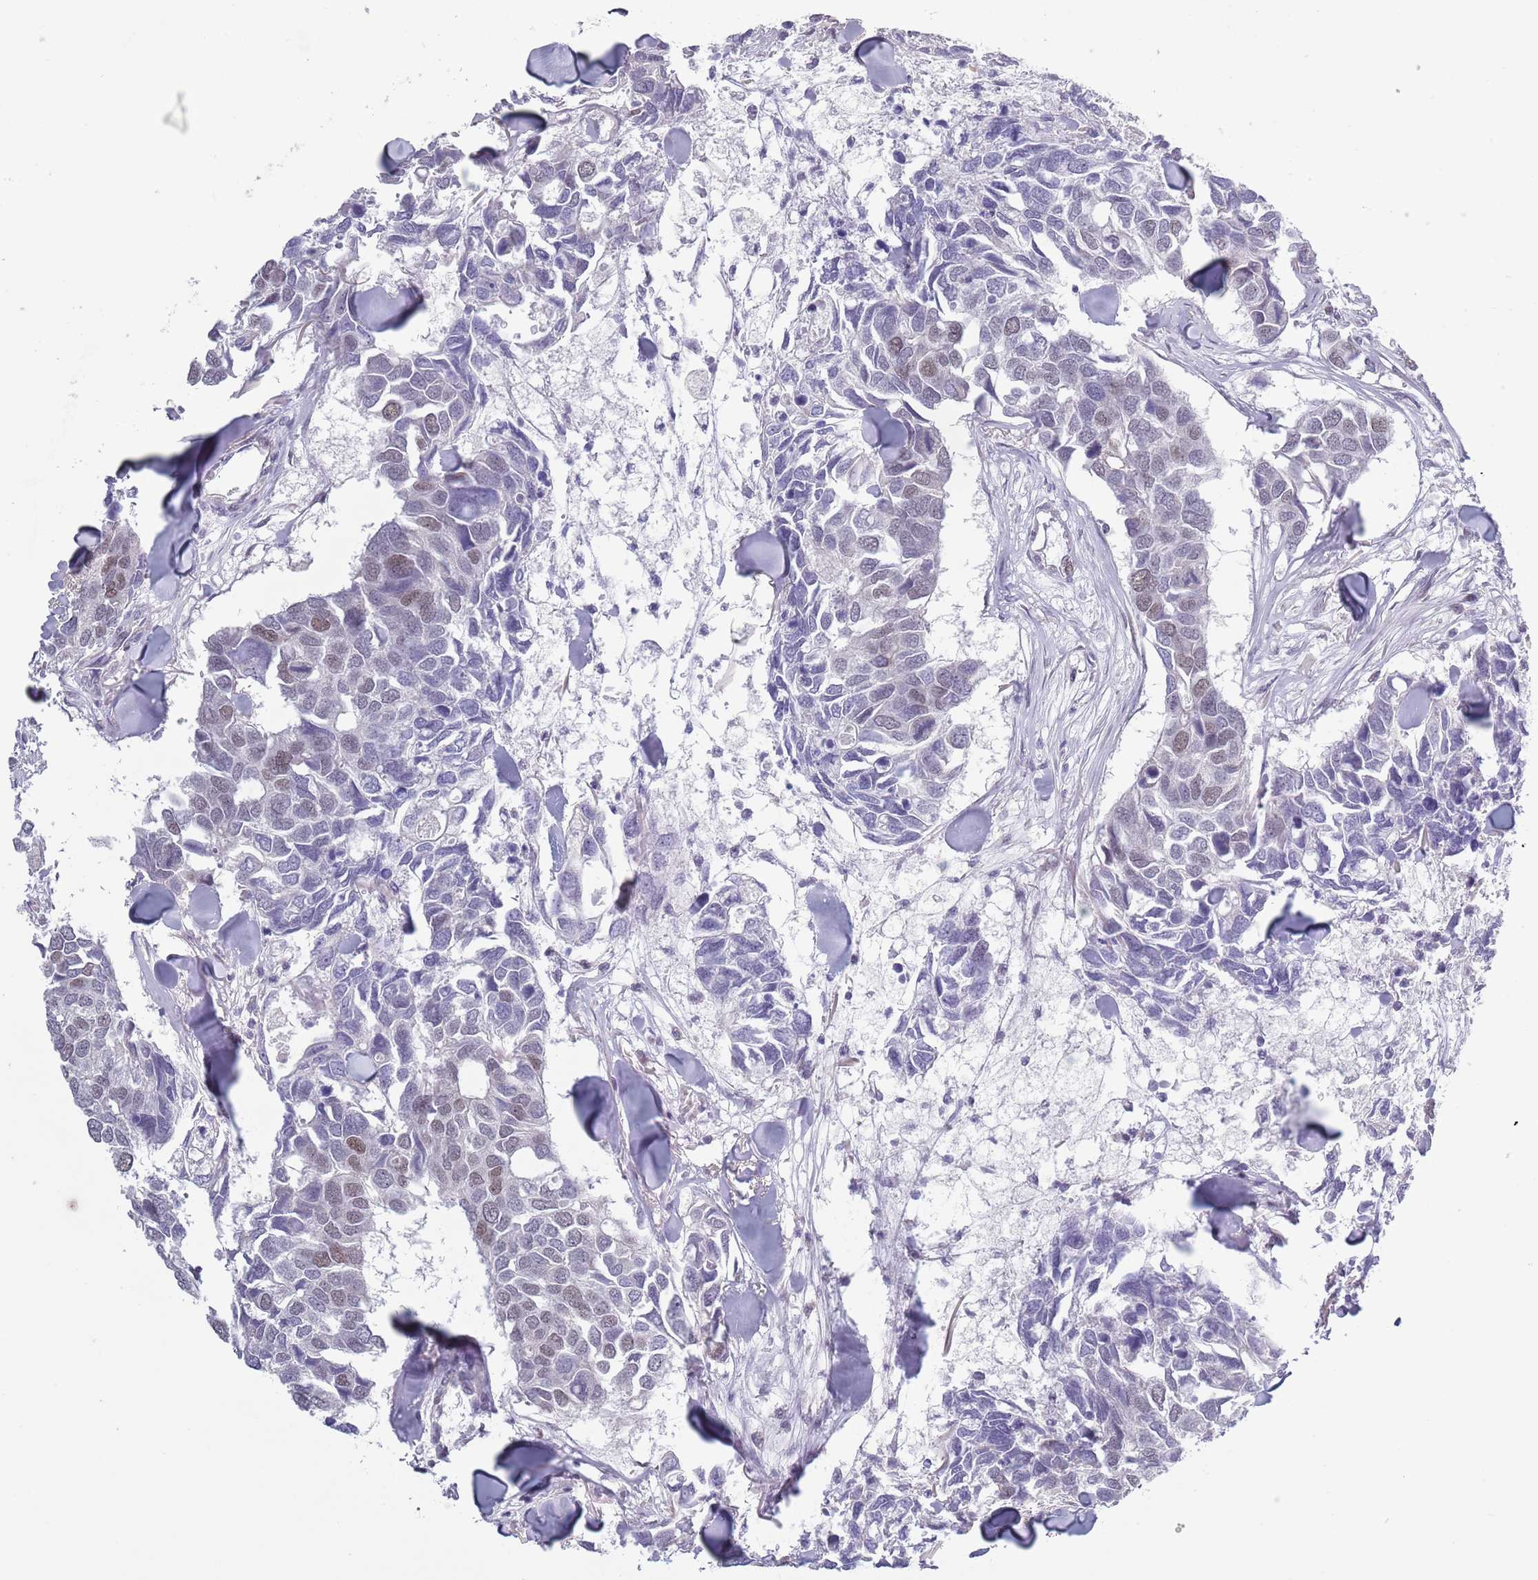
{"staining": {"intensity": "weak", "quantity": "<25%", "location": "nuclear"}, "tissue": "breast cancer", "cell_type": "Tumor cells", "image_type": "cancer", "snomed": [{"axis": "morphology", "description": "Duct carcinoma"}, {"axis": "topography", "description": "Breast"}], "caption": "Human breast intraductal carcinoma stained for a protein using IHC displays no positivity in tumor cells.", "gene": "ZKSCAN2", "patient": {"sex": "female", "age": 83}}